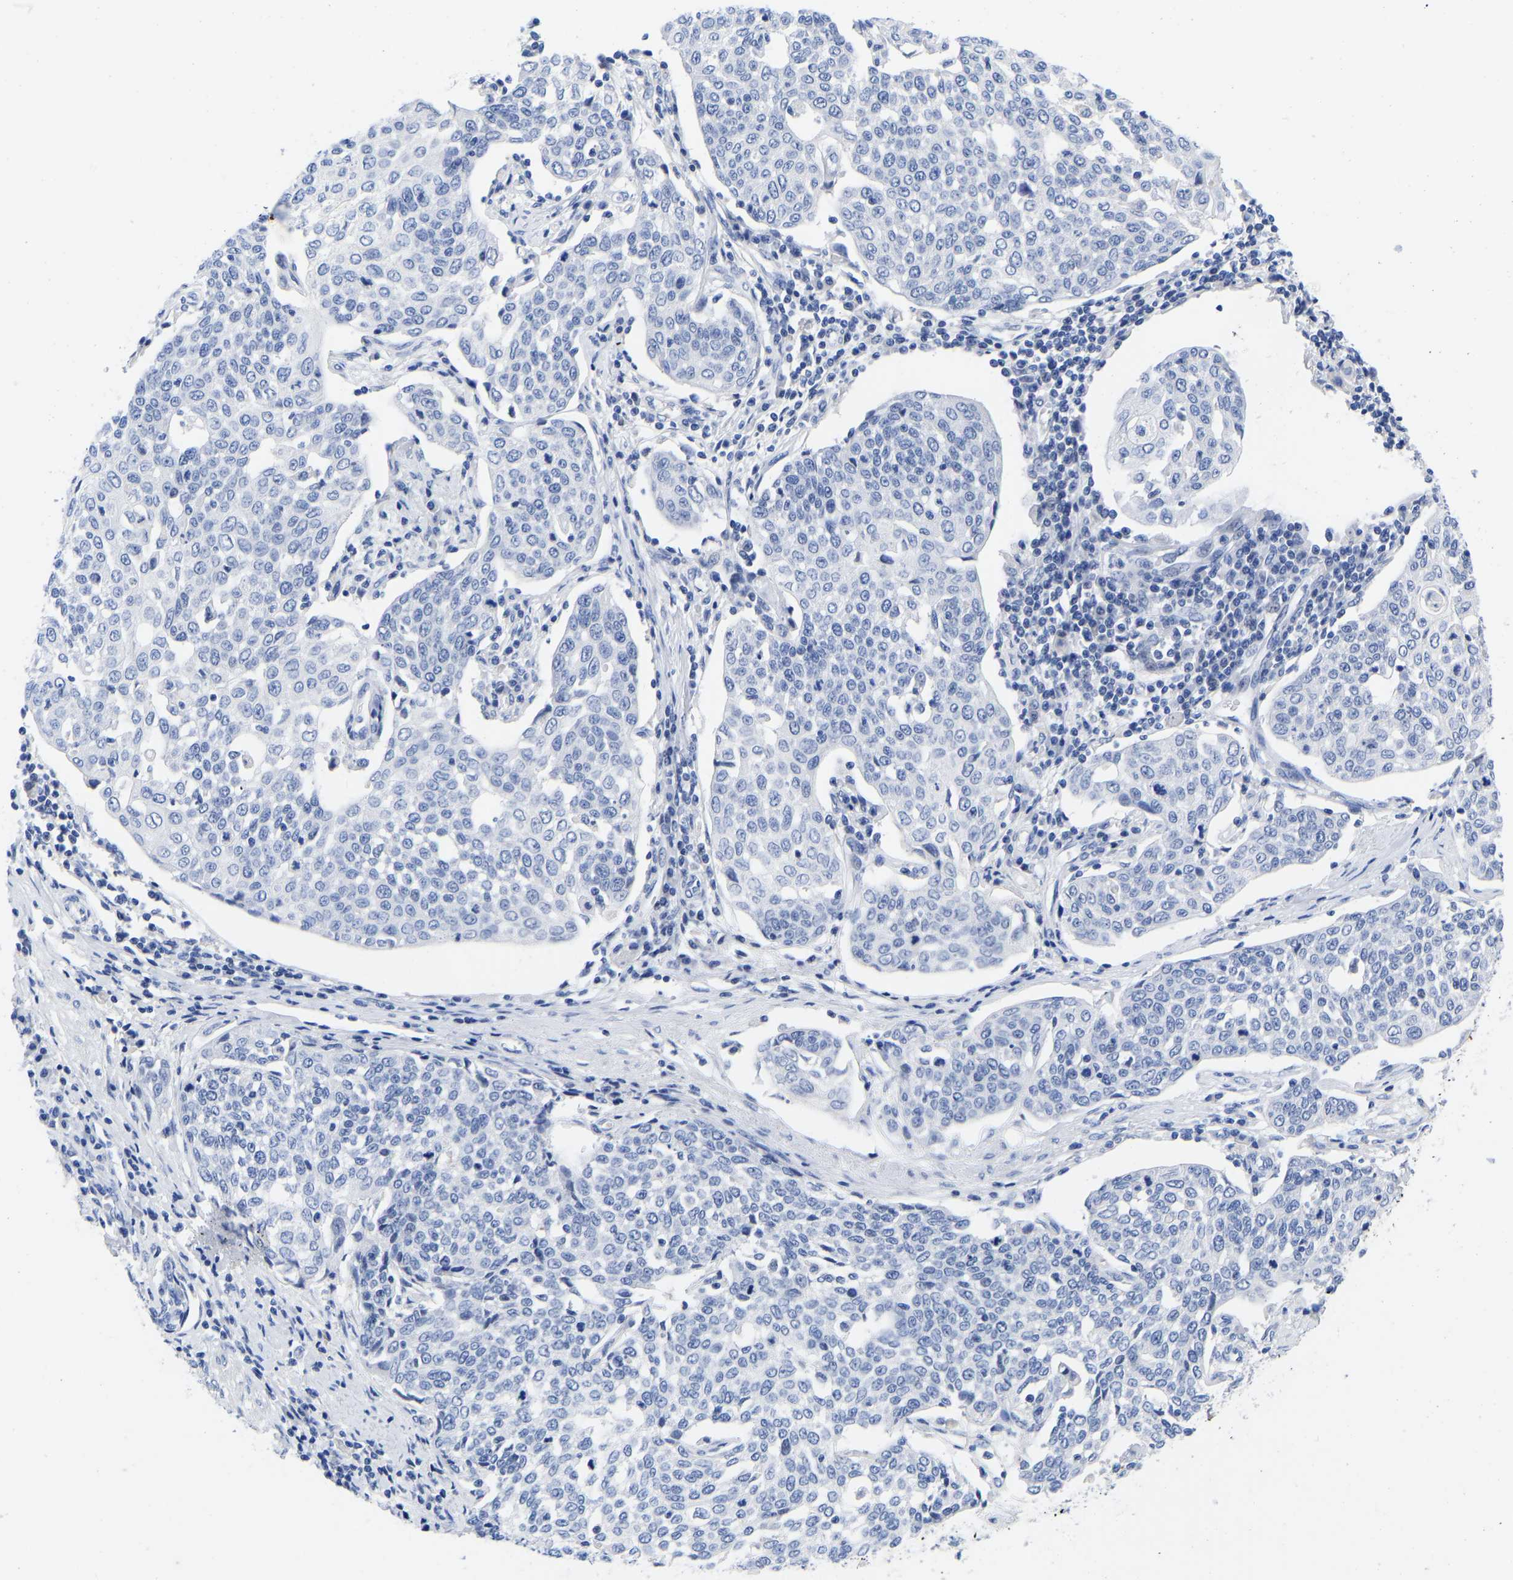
{"staining": {"intensity": "negative", "quantity": "none", "location": "none"}, "tissue": "cervical cancer", "cell_type": "Tumor cells", "image_type": "cancer", "snomed": [{"axis": "morphology", "description": "Squamous cell carcinoma, NOS"}, {"axis": "topography", "description": "Cervix"}], "caption": "A micrograph of cervical cancer (squamous cell carcinoma) stained for a protein reveals no brown staining in tumor cells.", "gene": "GPA33", "patient": {"sex": "female", "age": 34}}